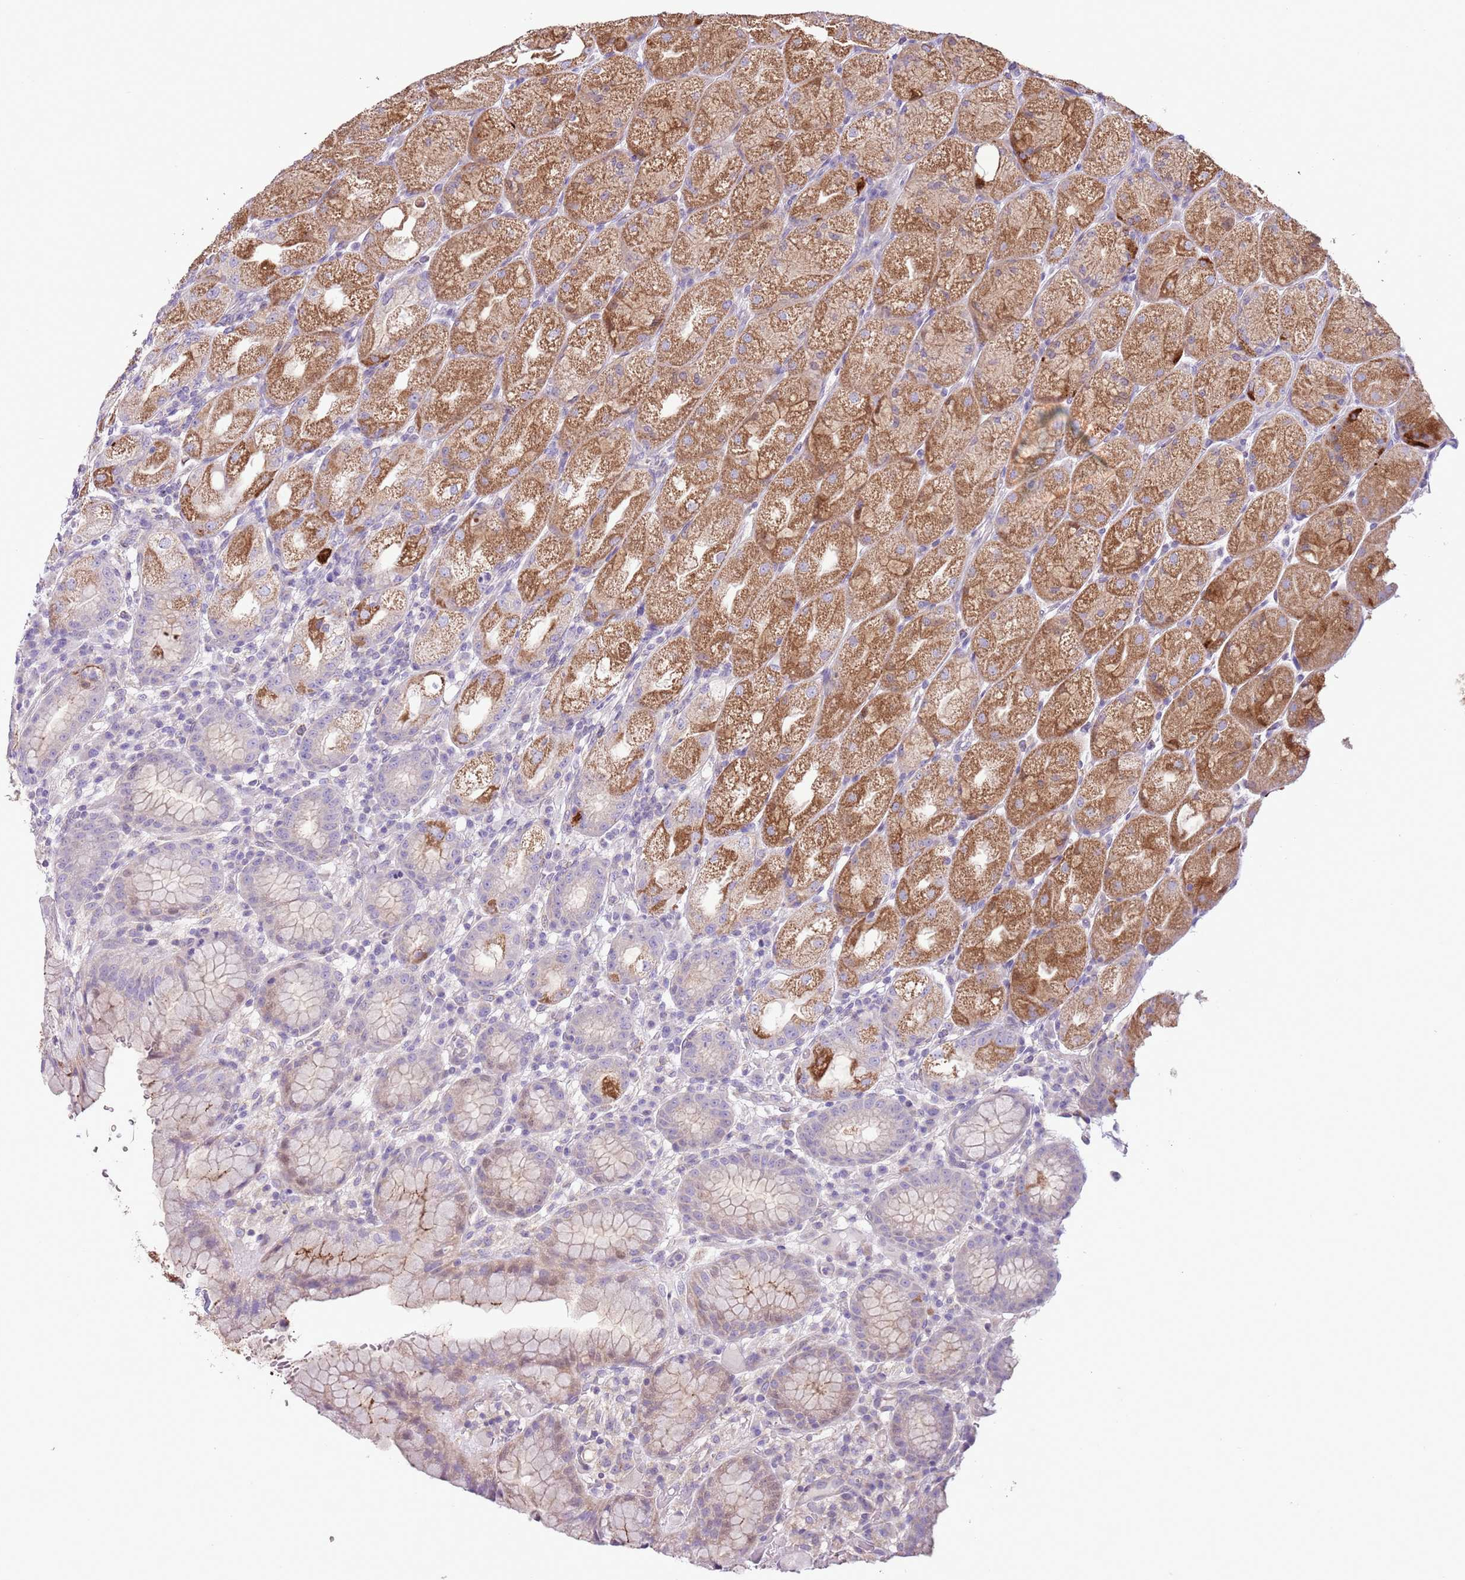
{"staining": {"intensity": "moderate", "quantity": "25%-75%", "location": "cytoplasmic/membranous"}, "tissue": "stomach", "cell_type": "Glandular cells", "image_type": "normal", "snomed": [{"axis": "morphology", "description": "Normal tissue, NOS"}, {"axis": "topography", "description": "Stomach, upper"}], "caption": "A medium amount of moderate cytoplasmic/membranous staining is identified in about 25%-75% of glandular cells in benign stomach. The staining was performed using DAB to visualize the protein expression in brown, while the nuclei were stained in blue with hematoxylin (Magnification: 20x).", "gene": "ZNF697", "patient": {"sex": "male", "age": 52}}